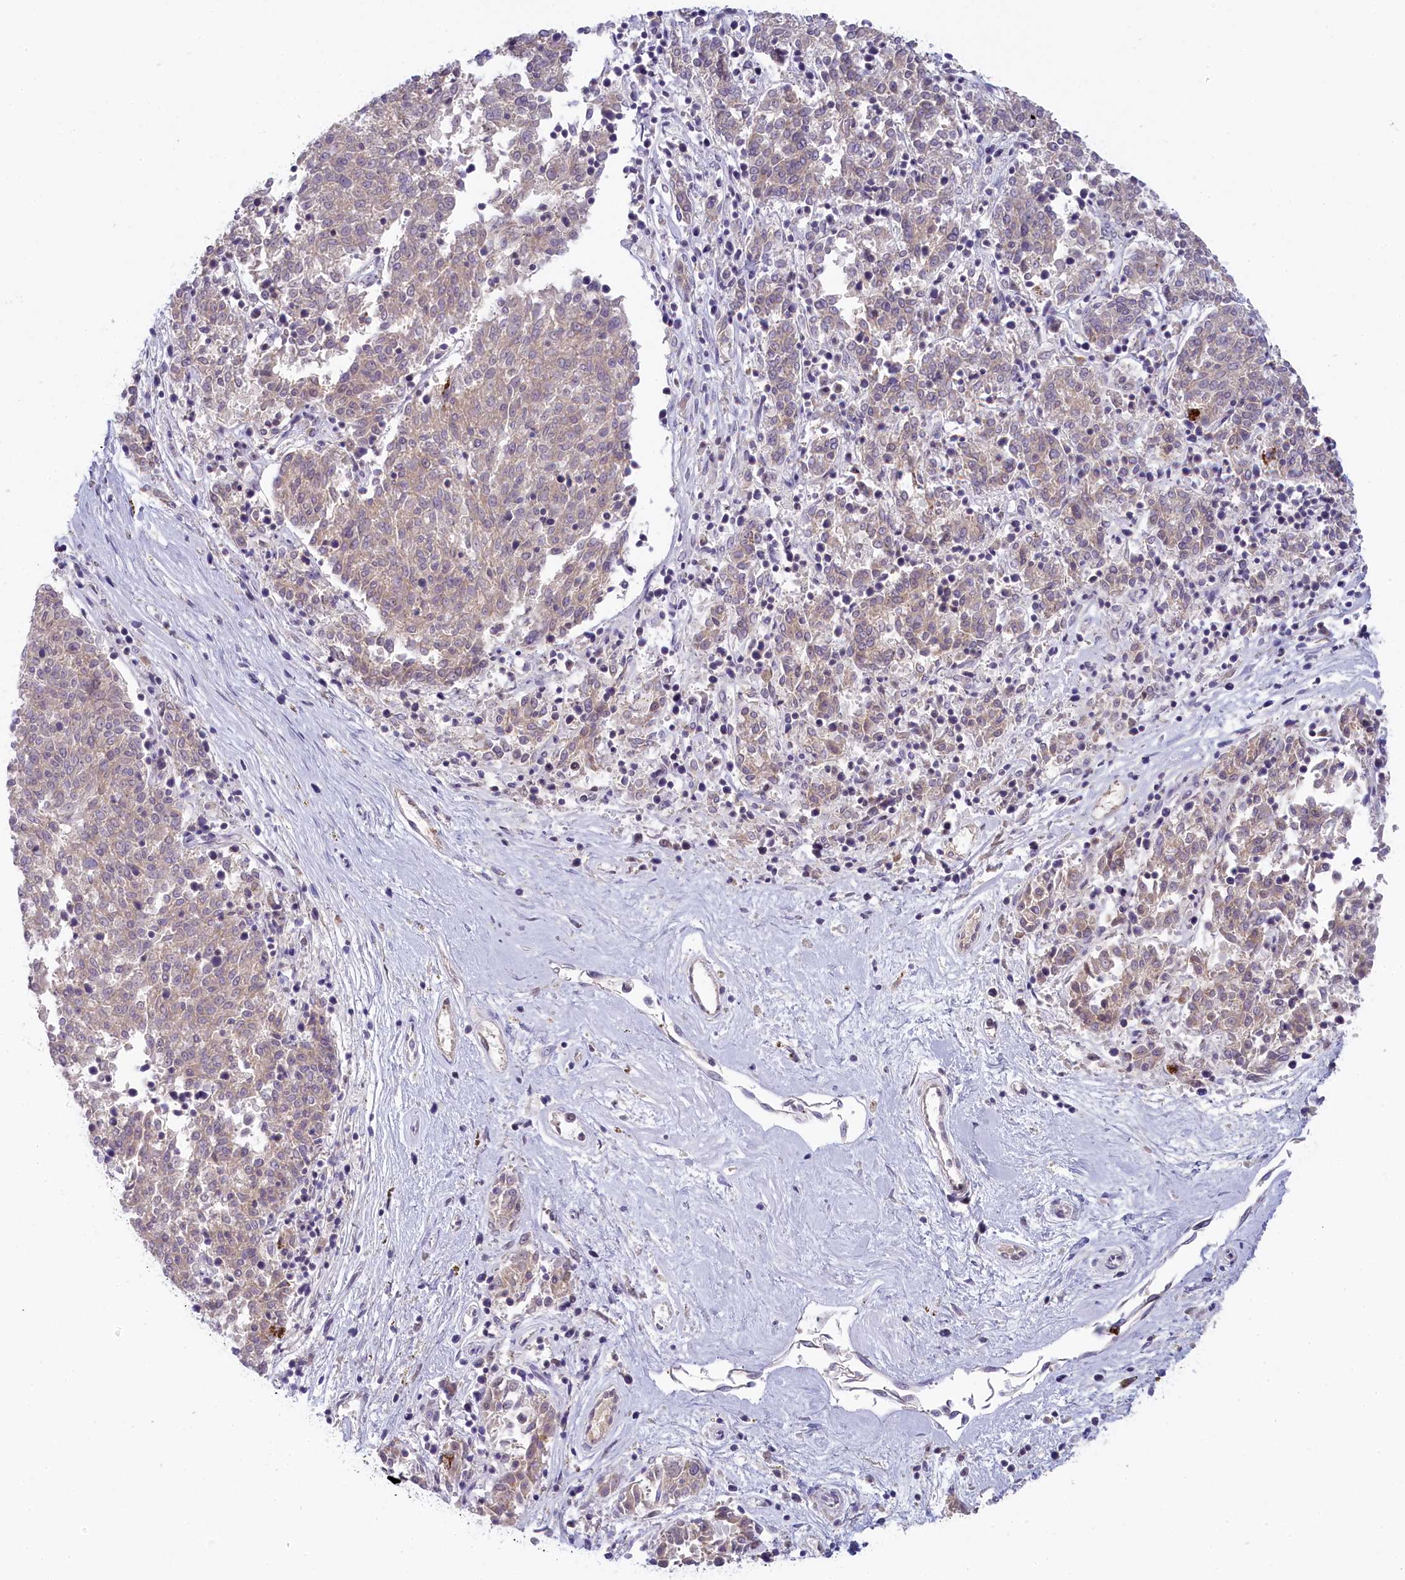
{"staining": {"intensity": "weak", "quantity": ">75%", "location": "cytoplasmic/membranous,nuclear"}, "tissue": "melanoma", "cell_type": "Tumor cells", "image_type": "cancer", "snomed": [{"axis": "morphology", "description": "Malignant melanoma, NOS"}, {"axis": "topography", "description": "Skin"}], "caption": "Protein staining of melanoma tissue reveals weak cytoplasmic/membranous and nuclear expression in approximately >75% of tumor cells.", "gene": "SEC31B", "patient": {"sex": "female", "age": 72}}